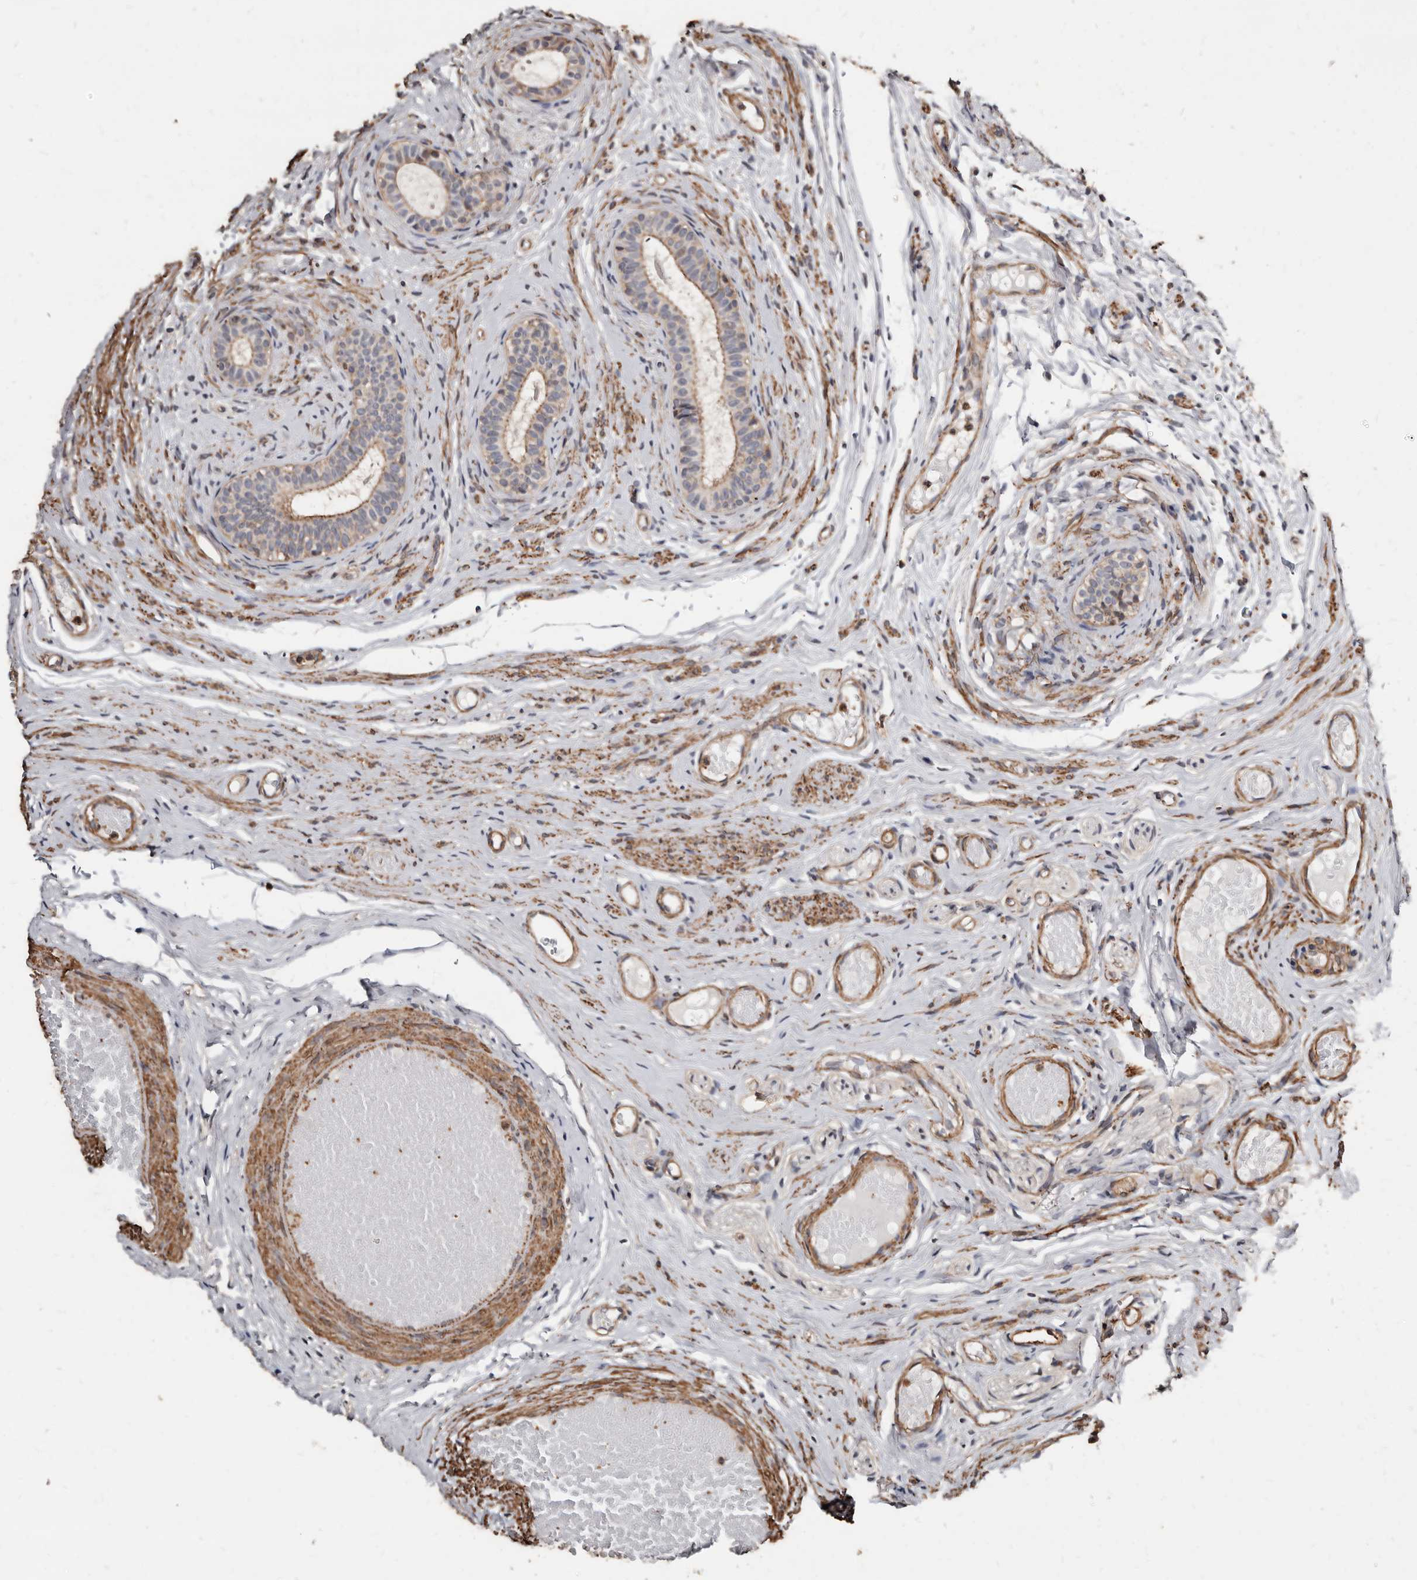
{"staining": {"intensity": "moderate", "quantity": "<25%", "location": "cytoplasmic/membranous"}, "tissue": "epididymis", "cell_type": "Glandular cells", "image_type": "normal", "snomed": [{"axis": "morphology", "description": "Normal tissue, NOS"}, {"axis": "topography", "description": "Epididymis"}], "caption": "This histopathology image demonstrates unremarkable epididymis stained with immunohistochemistry to label a protein in brown. The cytoplasmic/membranous of glandular cells show moderate positivity for the protein. Nuclei are counter-stained blue.", "gene": "GSK3A", "patient": {"sex": "male", "age": 9}}